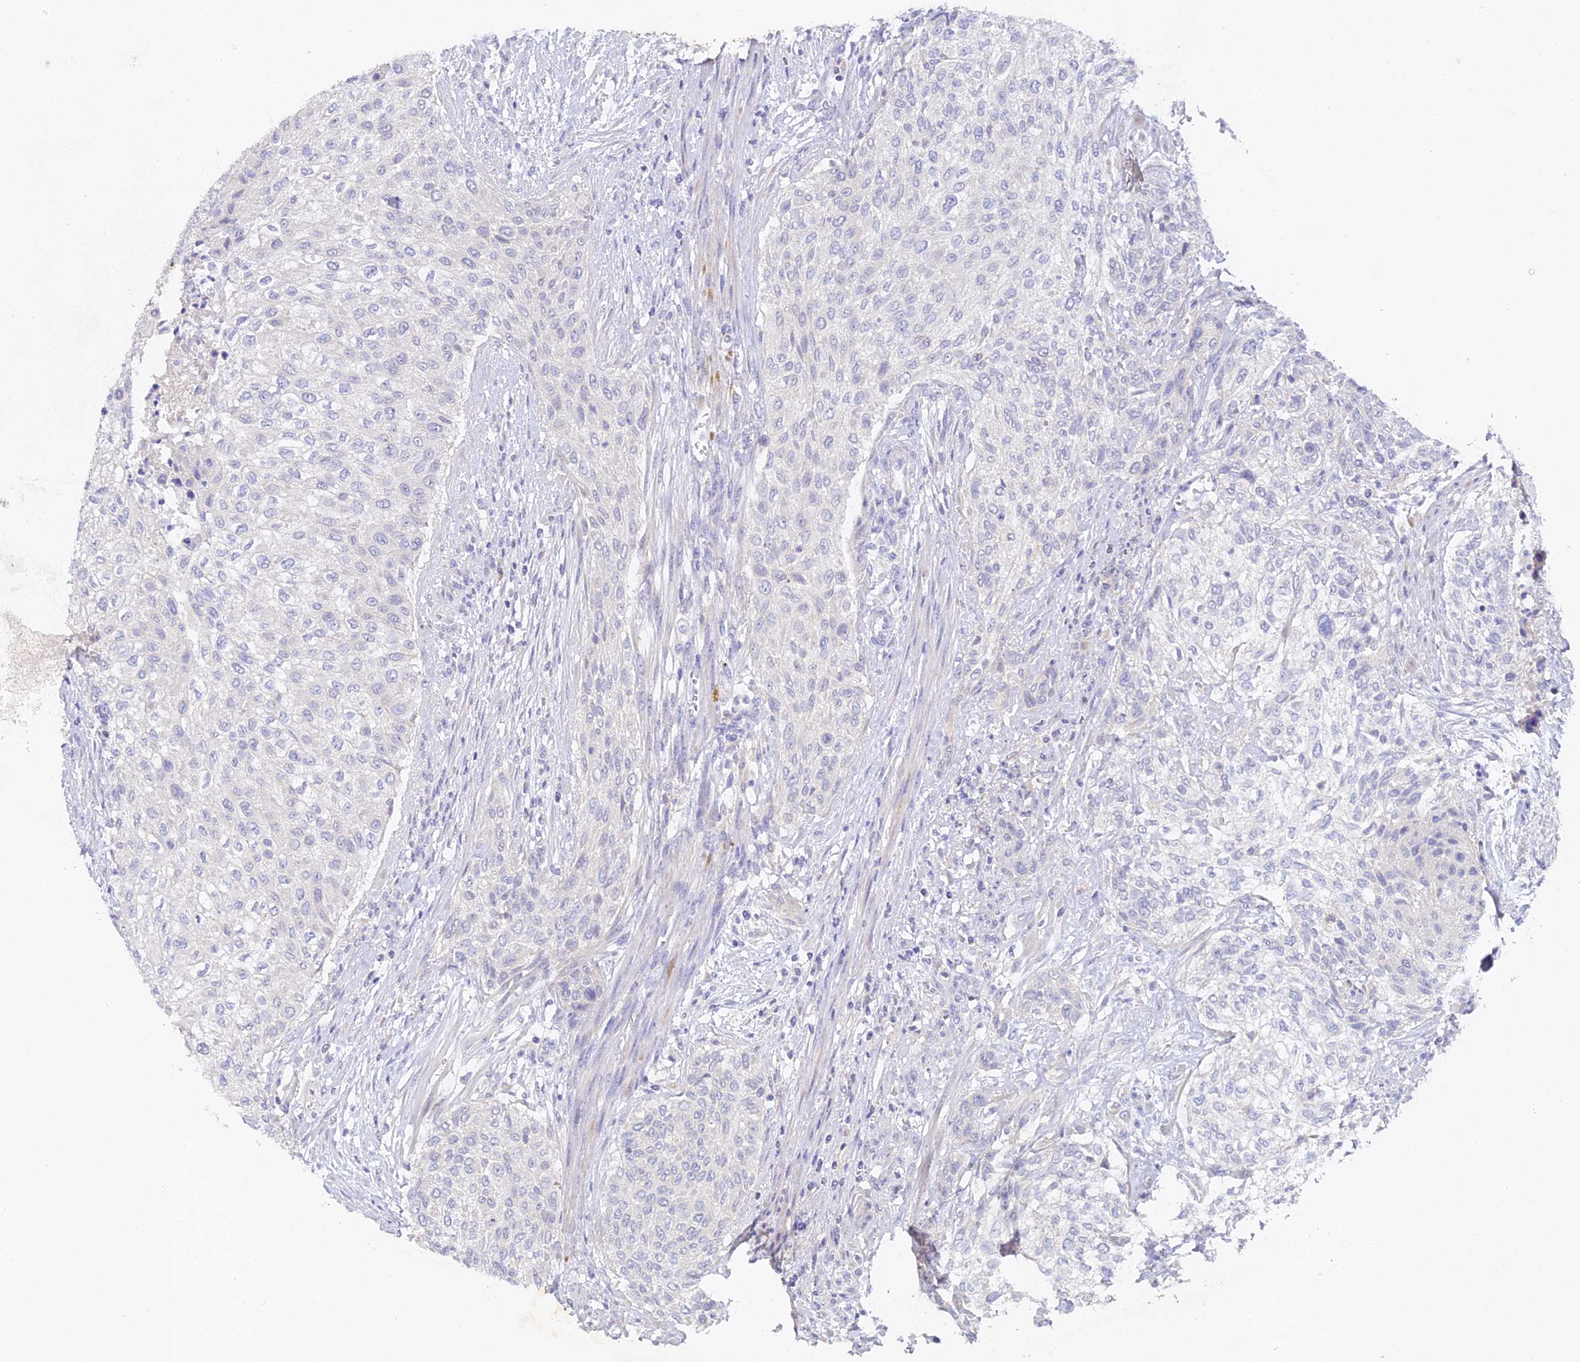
{"staining": {"intensity": "negative", "quantity": "none", "location": "none"}, "tissue": "urothelial cancer", "cell_type": "Tumor cells", "image_type": "cancer", "snomed": [{"axis": "morphology", "description": "Normal tissue, NOS"}, {"axis": "morphology", "description": "Urothelial carcinoma, NOS"}, {"axis": "topography", "description": "Urinary bladder"}, {"axis": "topography", "description": "Peripheral nerve tissue"}], "caption": "Tumor cells show no significant expression in urothelial cancer. (Immunohistochemistry, brightfield microscopy, high magnification).", "gene": "DONSON", "patient": {"sex": "male", "age": 35}}